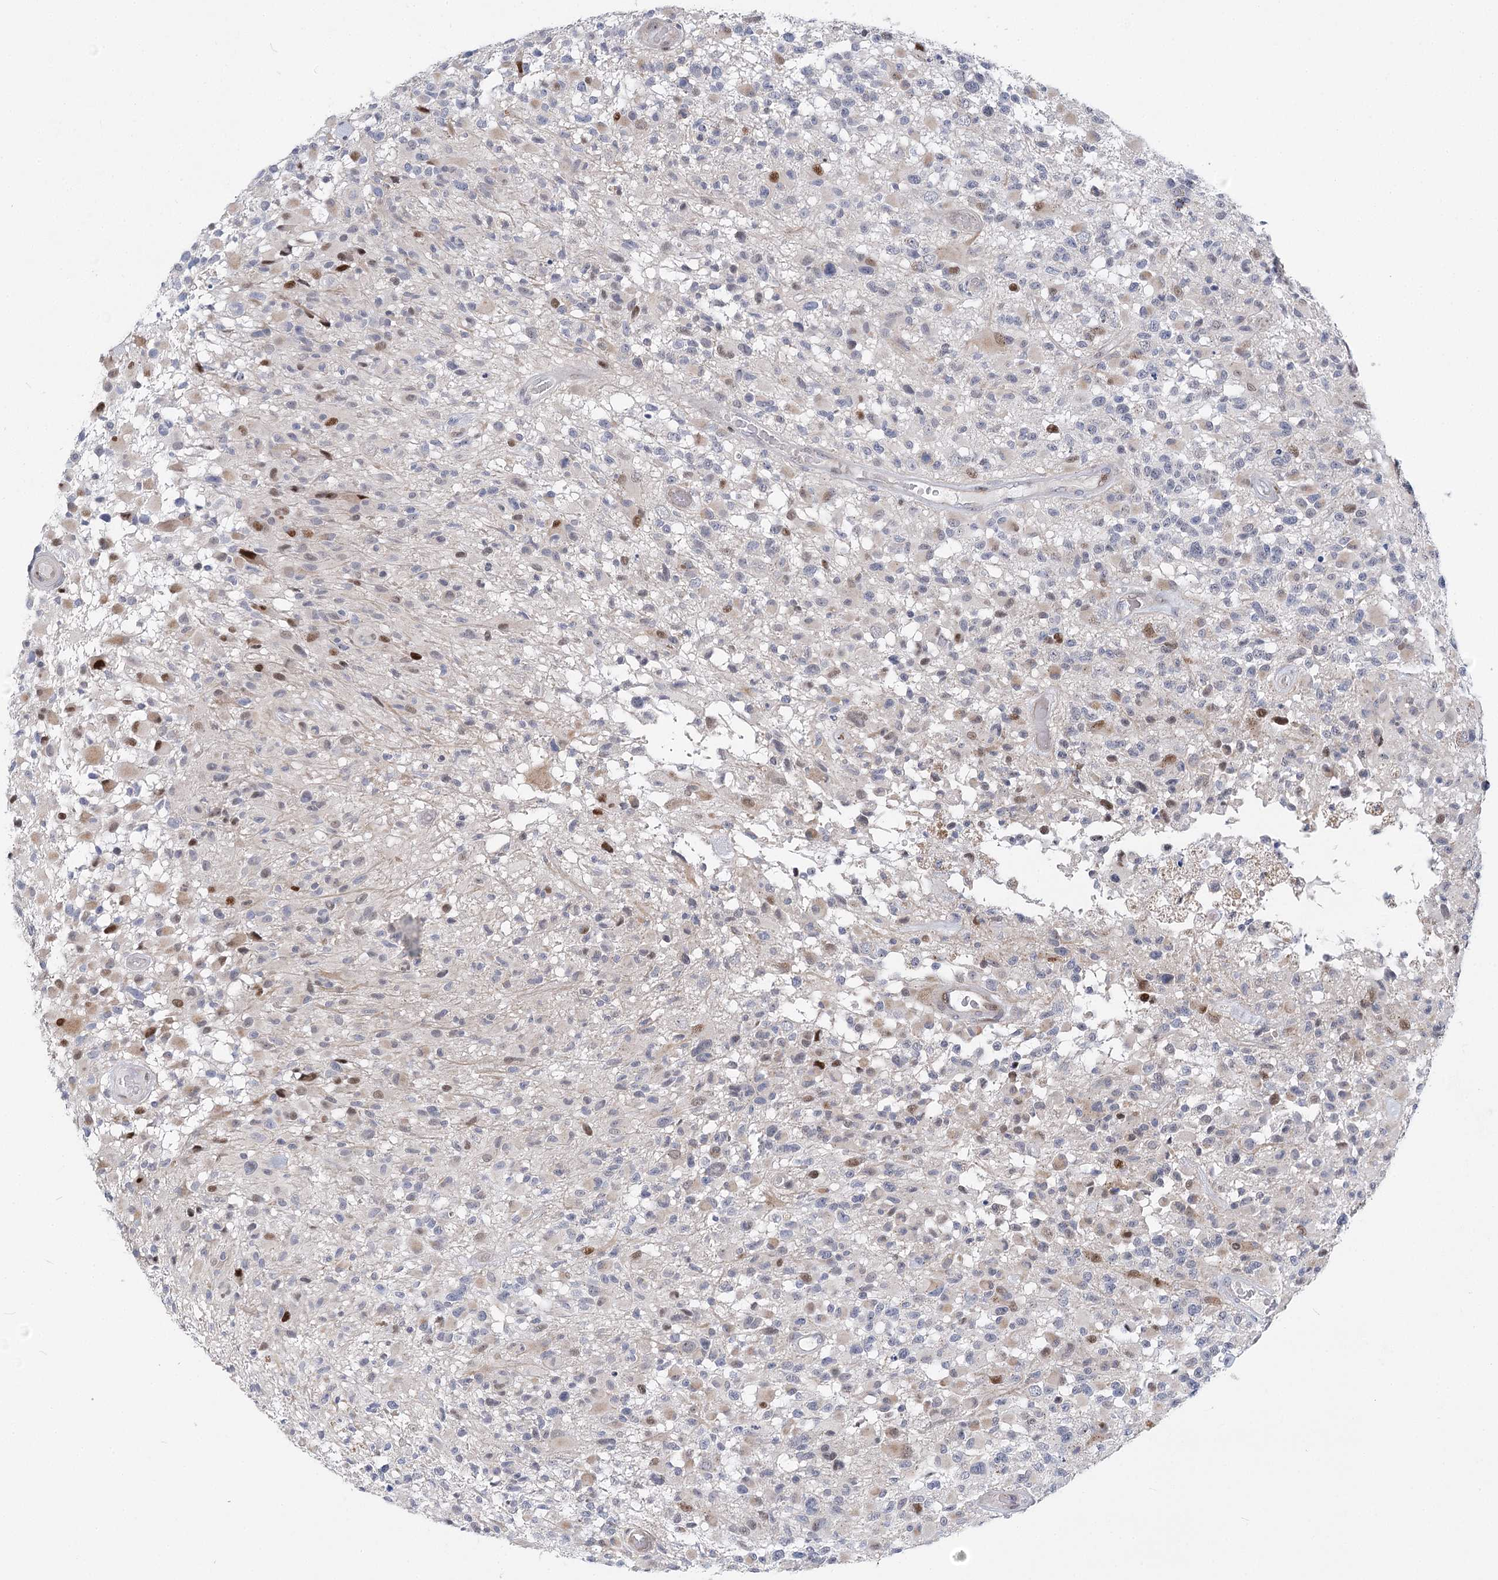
{"staining": {"intensity": "moderate", "quantity": "<25%", "location": "nuclear"}, "tissue": "glioma", "cell_type": "Tumor cells", "image_type": "cancer", "snomed": [{"axis": "morphology", "description": "Glioma, malignant, High grade"}, {"axis": "morphology", "description": "Glioblastoma, NOS"}, {"axis": "topography", "description": "Brain"}], "caption": "Immunohistochemistry staining of malignant high-grade glioma, which shows low levels of moderate nuclear expression in approximately <25% of tumor cells indicating moderate nuclear protein positivity. The staining was performed using DAB (brown) for protein detection and nuclei were counterstained in hematoxylin (blue).", "gene": "CAMTA1", "patient": {"sex": "male", "age": 60}}